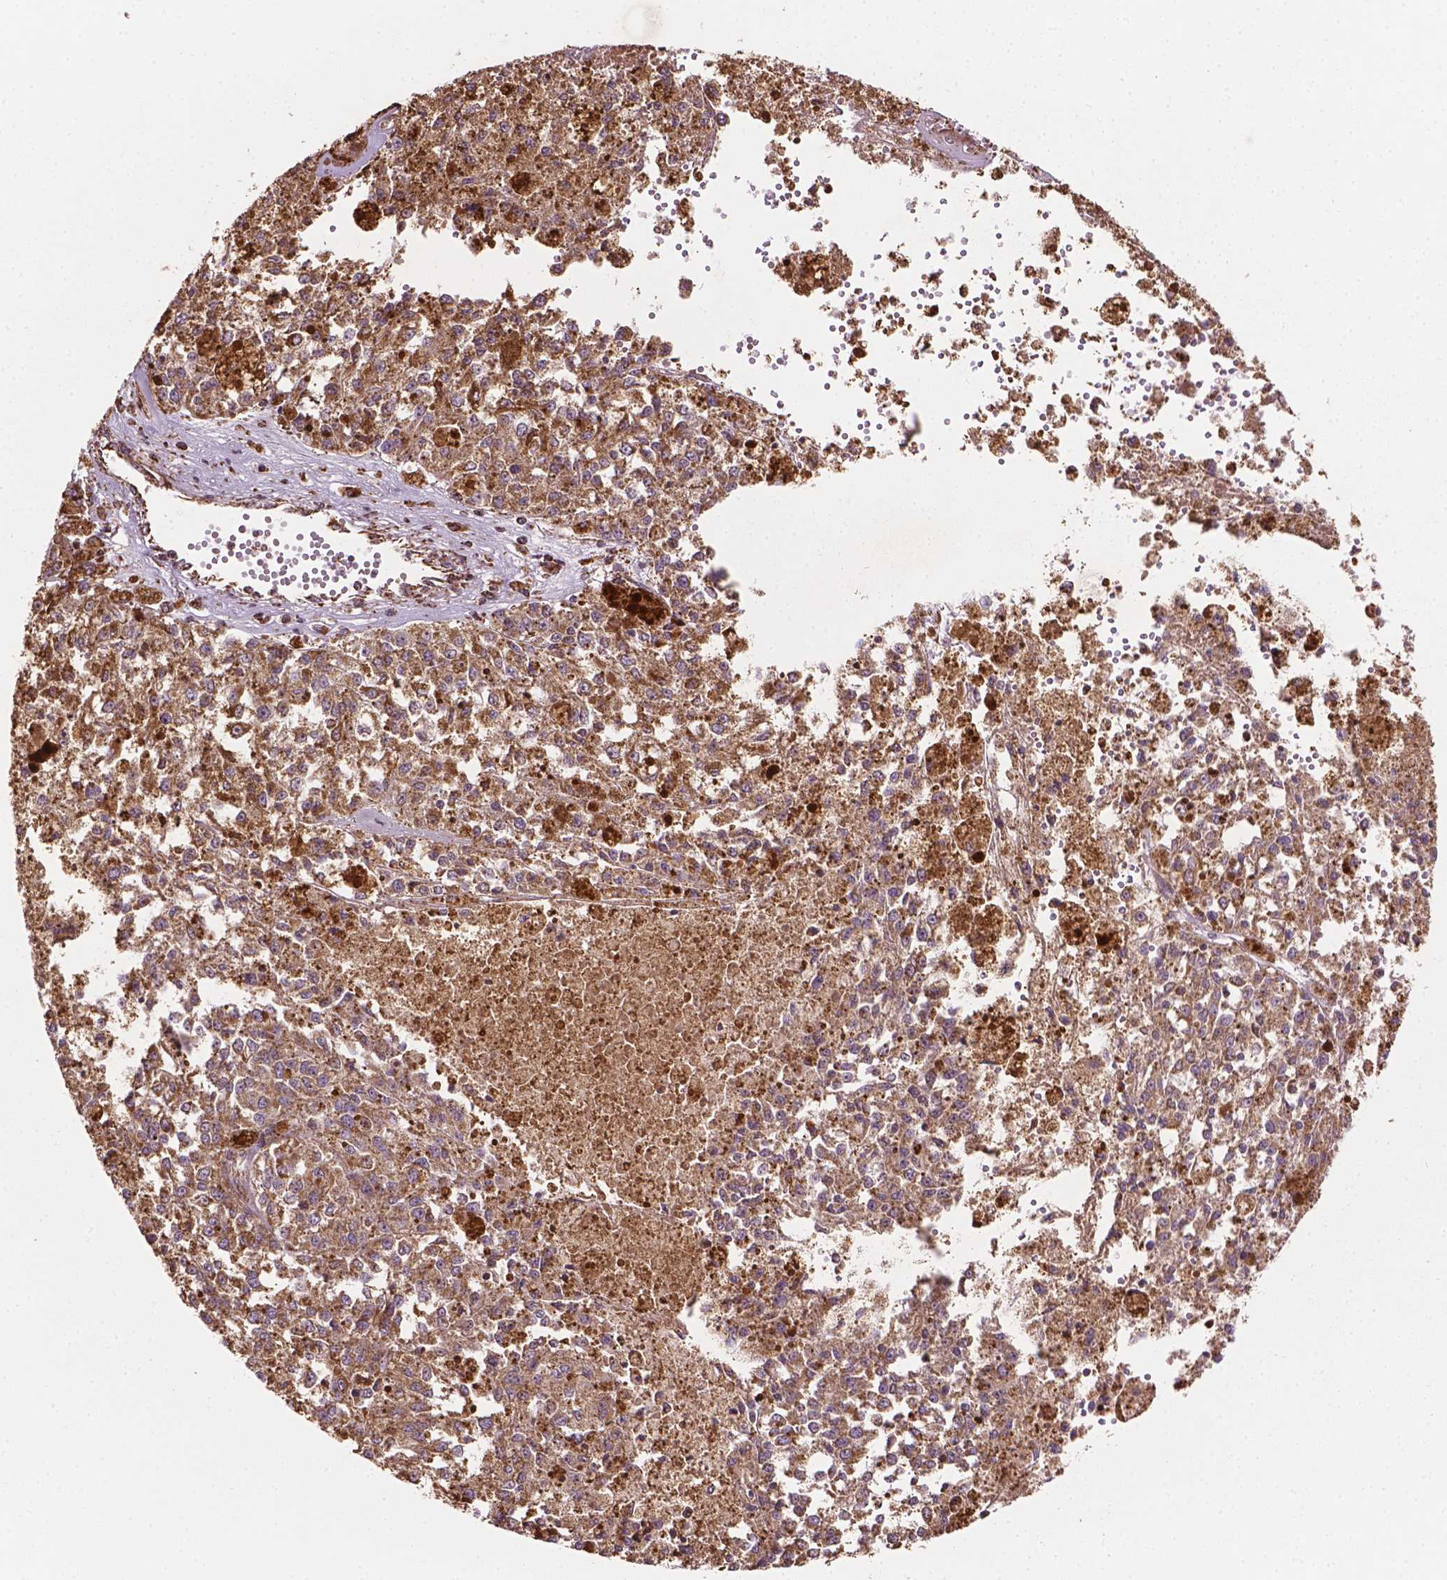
{"staining": {"intensity": "weak", "quantity": ">75%", "location": "cytoplasmic/membranous"}, "tissue": "melanoma", "cell_type": "Tumor cells", "image_type": "cancer", "snomed": [{"axis": "morphology", "description": "Malignant melanoma, Metastatic site"}, {"axis": "topography", "description": "Lymph node"}], "caption": "Immunohistochemistry (IHC) (DAB (3,3'-diaminobenzidine)) staining of melanoma displays weak cytoplasmic/membranous protein expression in about >75% of tumor cells.", "gene": "HS3ST3A1", "patient": {"sex": "female", "age": 64}}